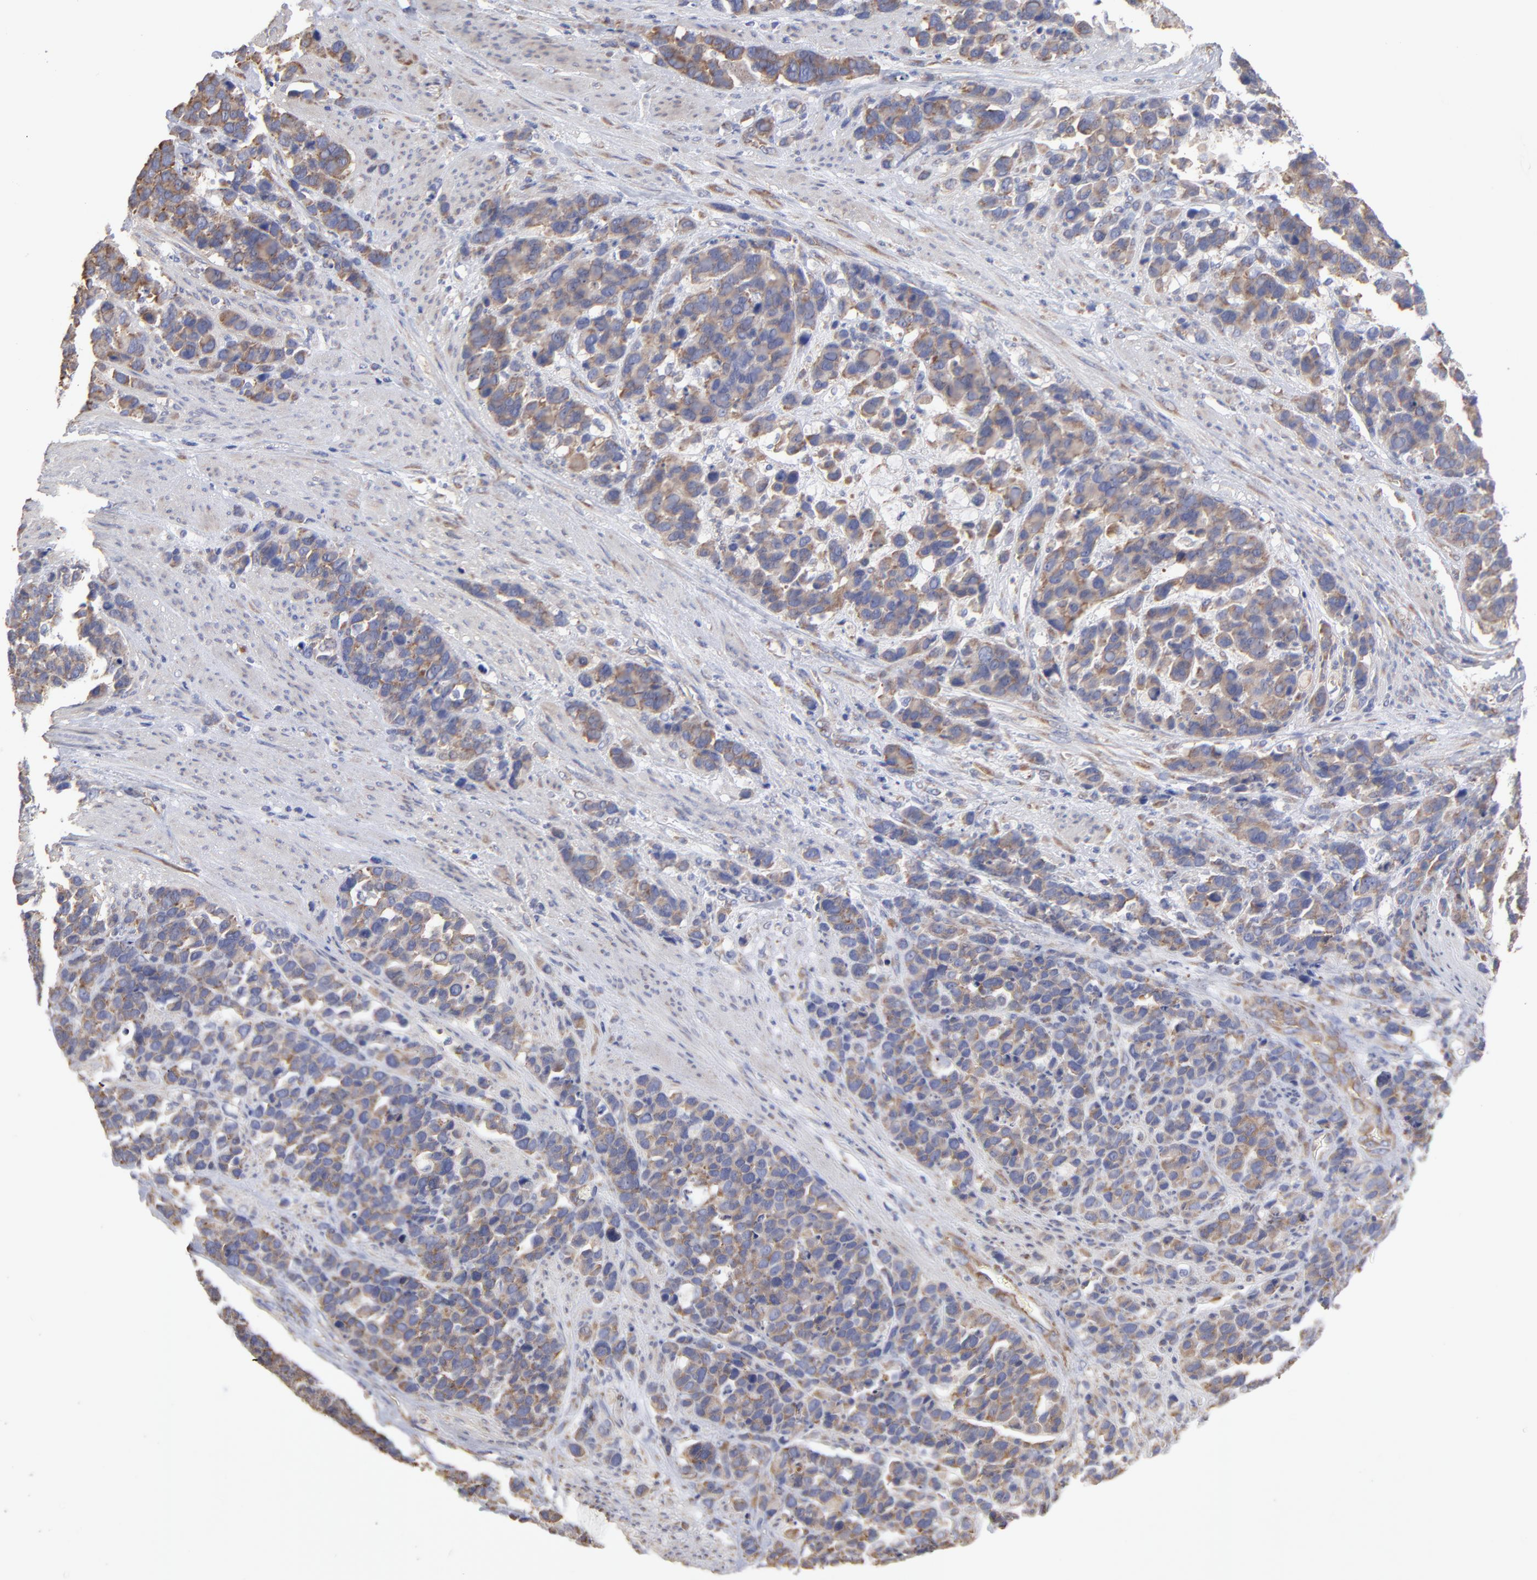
{"staining": {"intensity": "moderate", "quantity": ">75%", "location": "cytoplasmic/membranous"}, "tissue": "stomach cancer", "cell_type": "Tumor cells", "image_type": "cancer", "snomed": [{"axis": "morphology", "description": "Adenocarcinoma, NOS"}, {"axis": "topography", "description": "Stomach, upper"}], "caption": "Adenocarcinoma (stomach) stained with immunohistochemistry exhibits moderate cytoplasmic/membranous staining in approximately >75% of tumor cells.", "gene": "RPL3", "patient": {"sex": "male", "age": 71}}